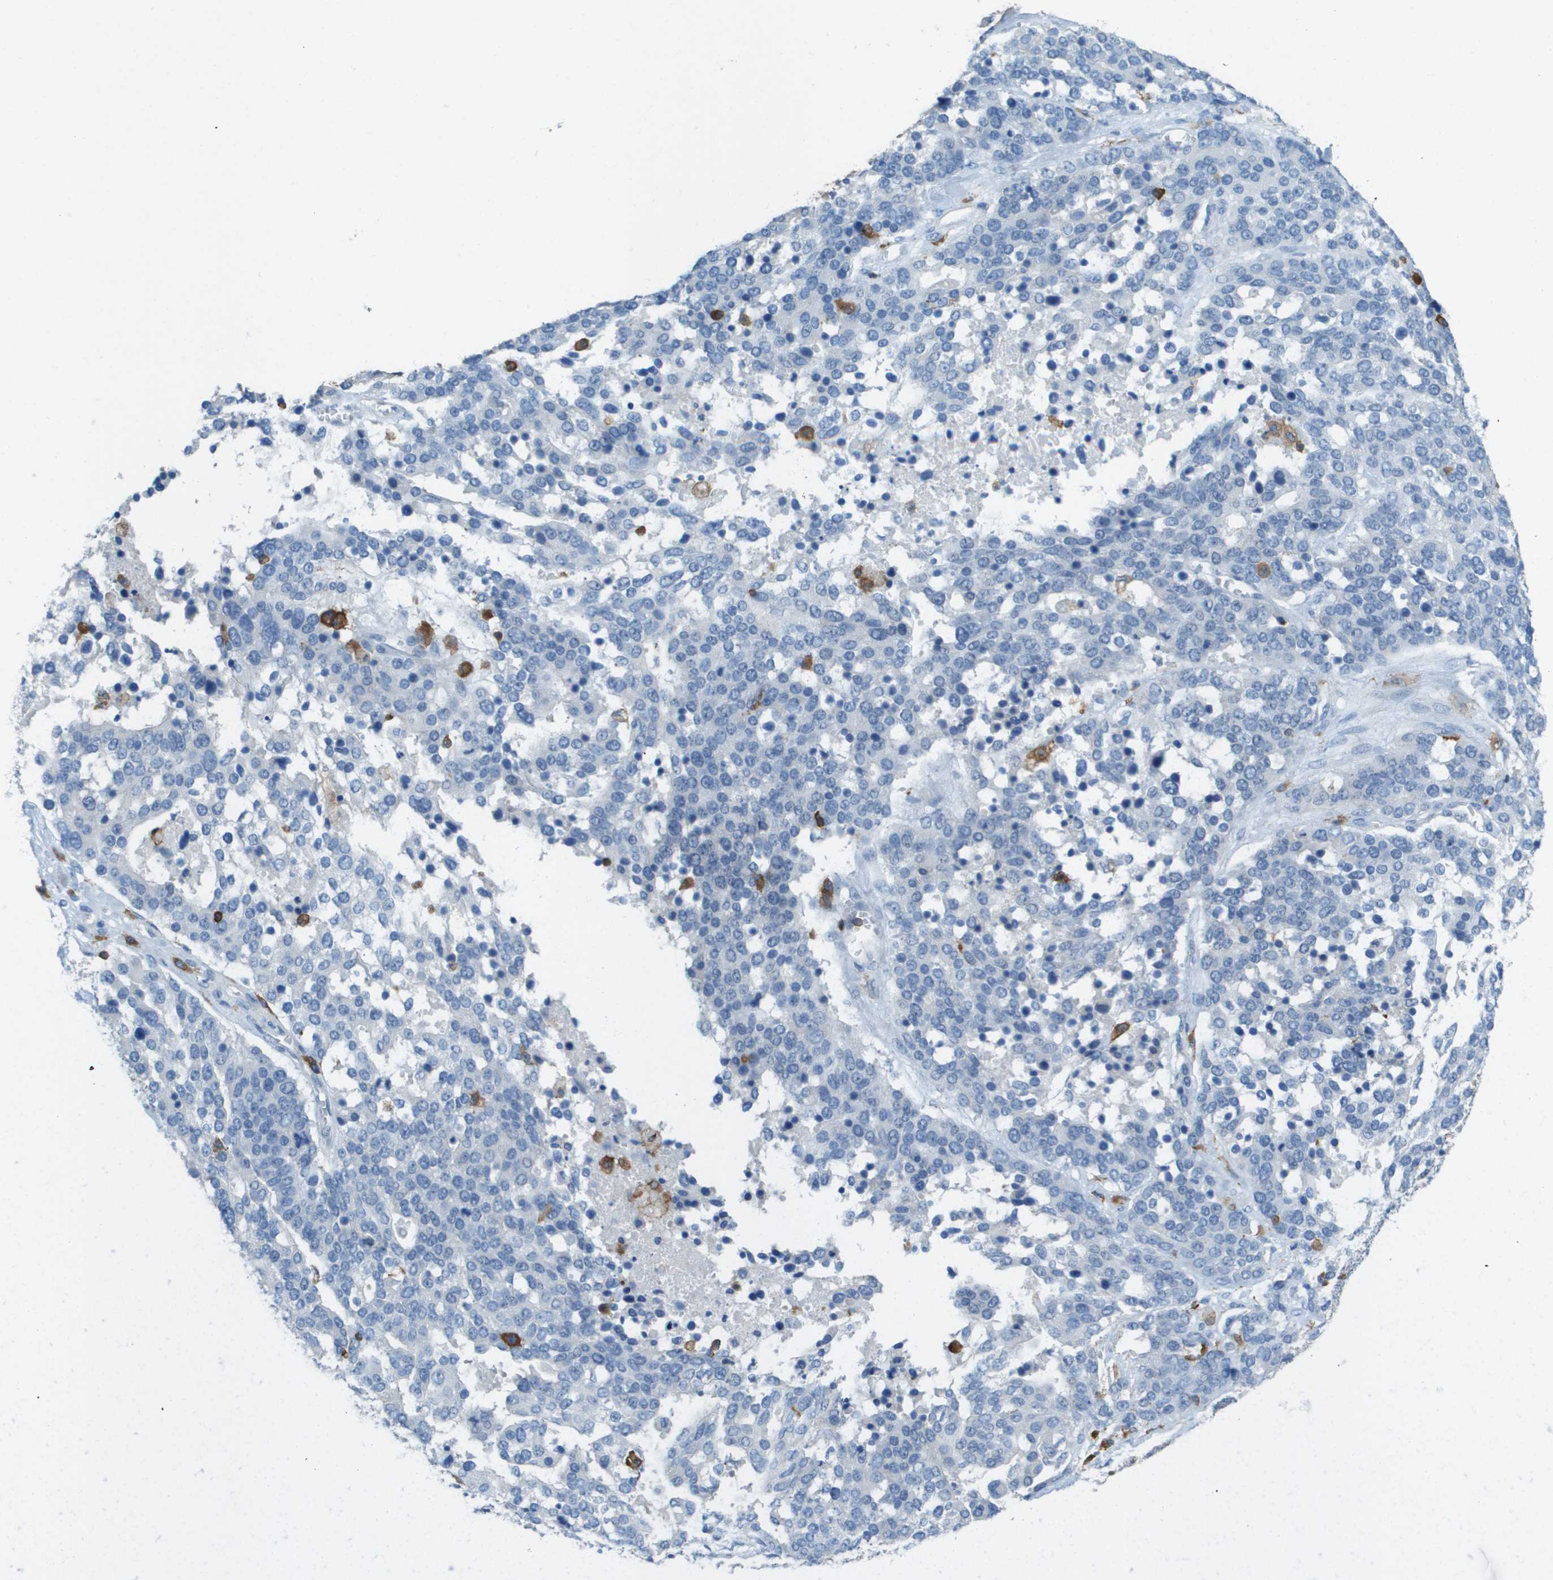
{"staining": {"intensity": "negative", "quantity": "none", "location": "none"}, "tissue": "ovarian cancer", "cell_type": "Tumor cells", "image_type": "cancer", "snomed": [{"axis": "morphology", "description": "Cystadenocarcinoma, serous, NOS"}, {"axis": "topography", "description": "Ovary"}], "caption": "A micrograph of ovarian cancer stained for a protein demonstrates no brown staining in tumor cells.", "gene": "APBB1IP", "patient": {"sex": "female", "age": 44}}